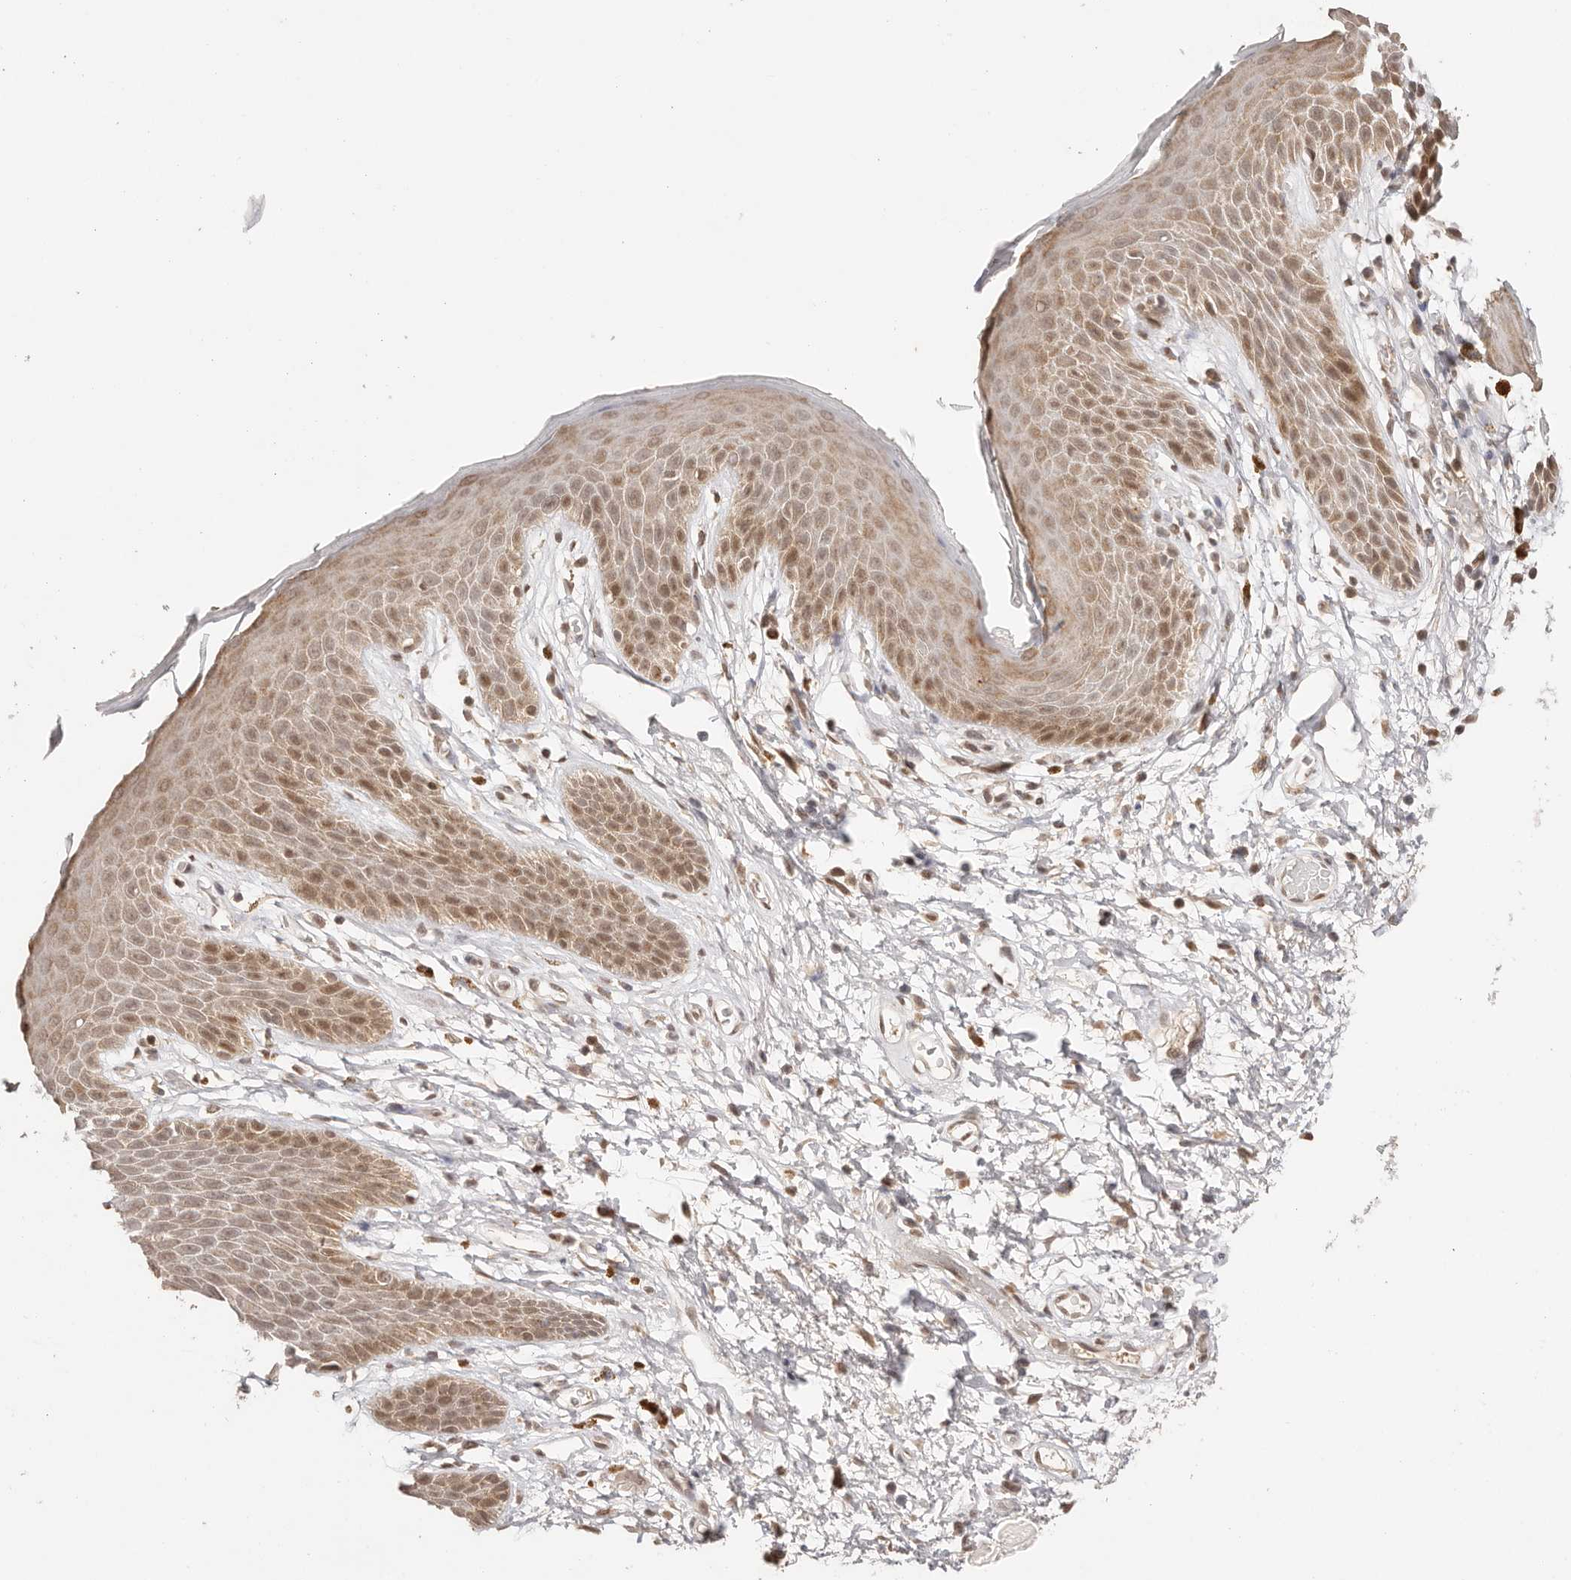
{"staining": {"intensity": "moderate", "quantity": ">75%", "location": "nuclear"}, "tissue": "skin", "cell_type": "Epidermal cells", "image_type": "normal", "snomed": [{"axis": "morphology", "description": "Normal tissue, NOS"}, {"axis": "topography", "description": "Anal"}], "caption": "Protein expression analysis of normal human skin reveals moderate nuclear positivity in approximately >75% of epidermal cells. (Brightfield microscopy of DAB IHC at high magnification).", "gene": "RFC3", "patient": {"sex": "male", "age": 74}}